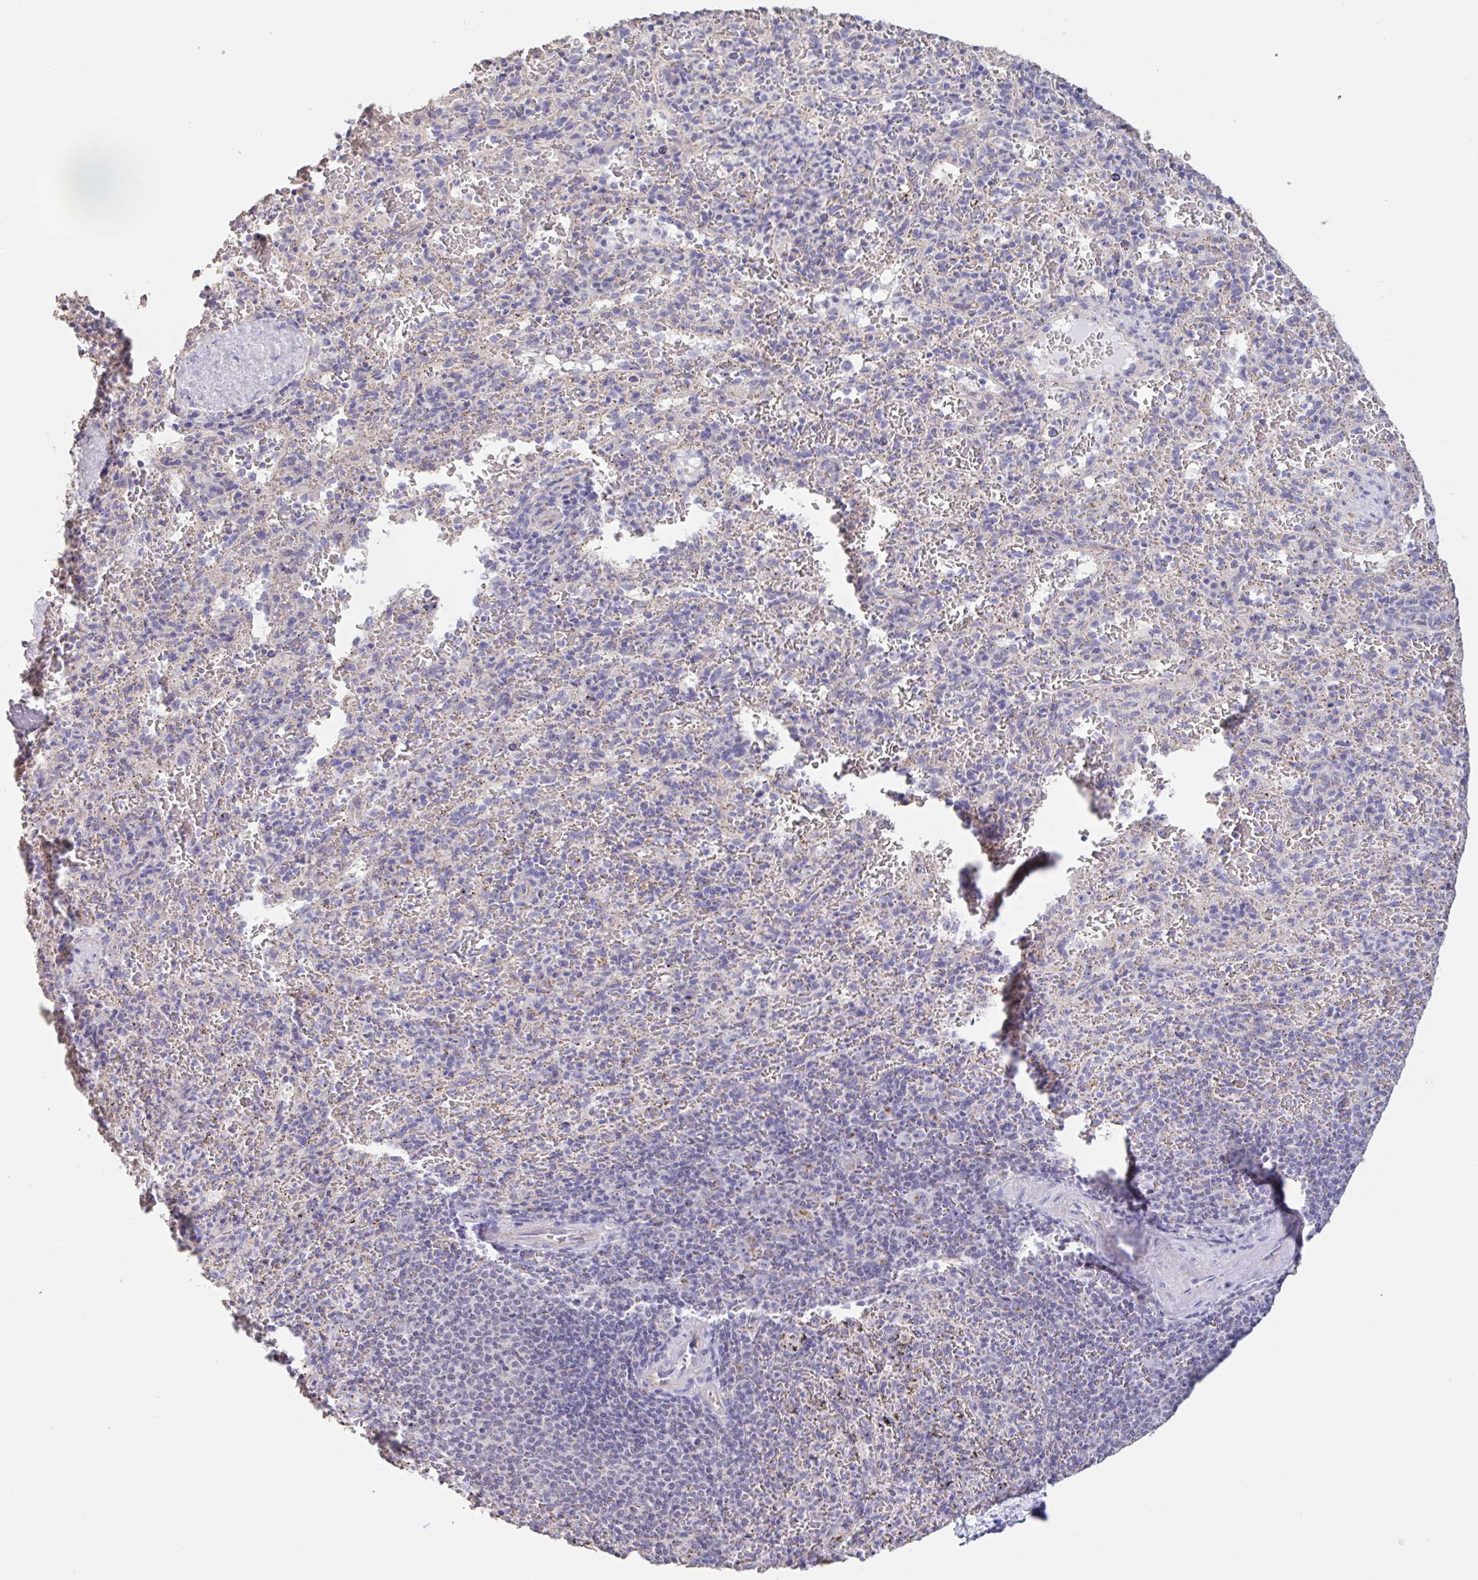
{"staining": {"intensity": "negative", "quantity": "none", "location": "none"}, "tissue": "spleen", "cell_type": "Cells in red pulp", "image_type": "normal", "snomed": [{"axis": "morphology", "description": "Normal tissue, NOS"}, {"axis": "topography", "description": "Spleen"}], "caption": "Cells in red pulp show no significant protein positivity in normal spleen. (DAB (3,3'-diaminobenzidine) immunohistochemistry visualized using brightfield microscopy, high magnification).", "gene": "CHMP5", "patient": {"sex": "male", "age": 57}}